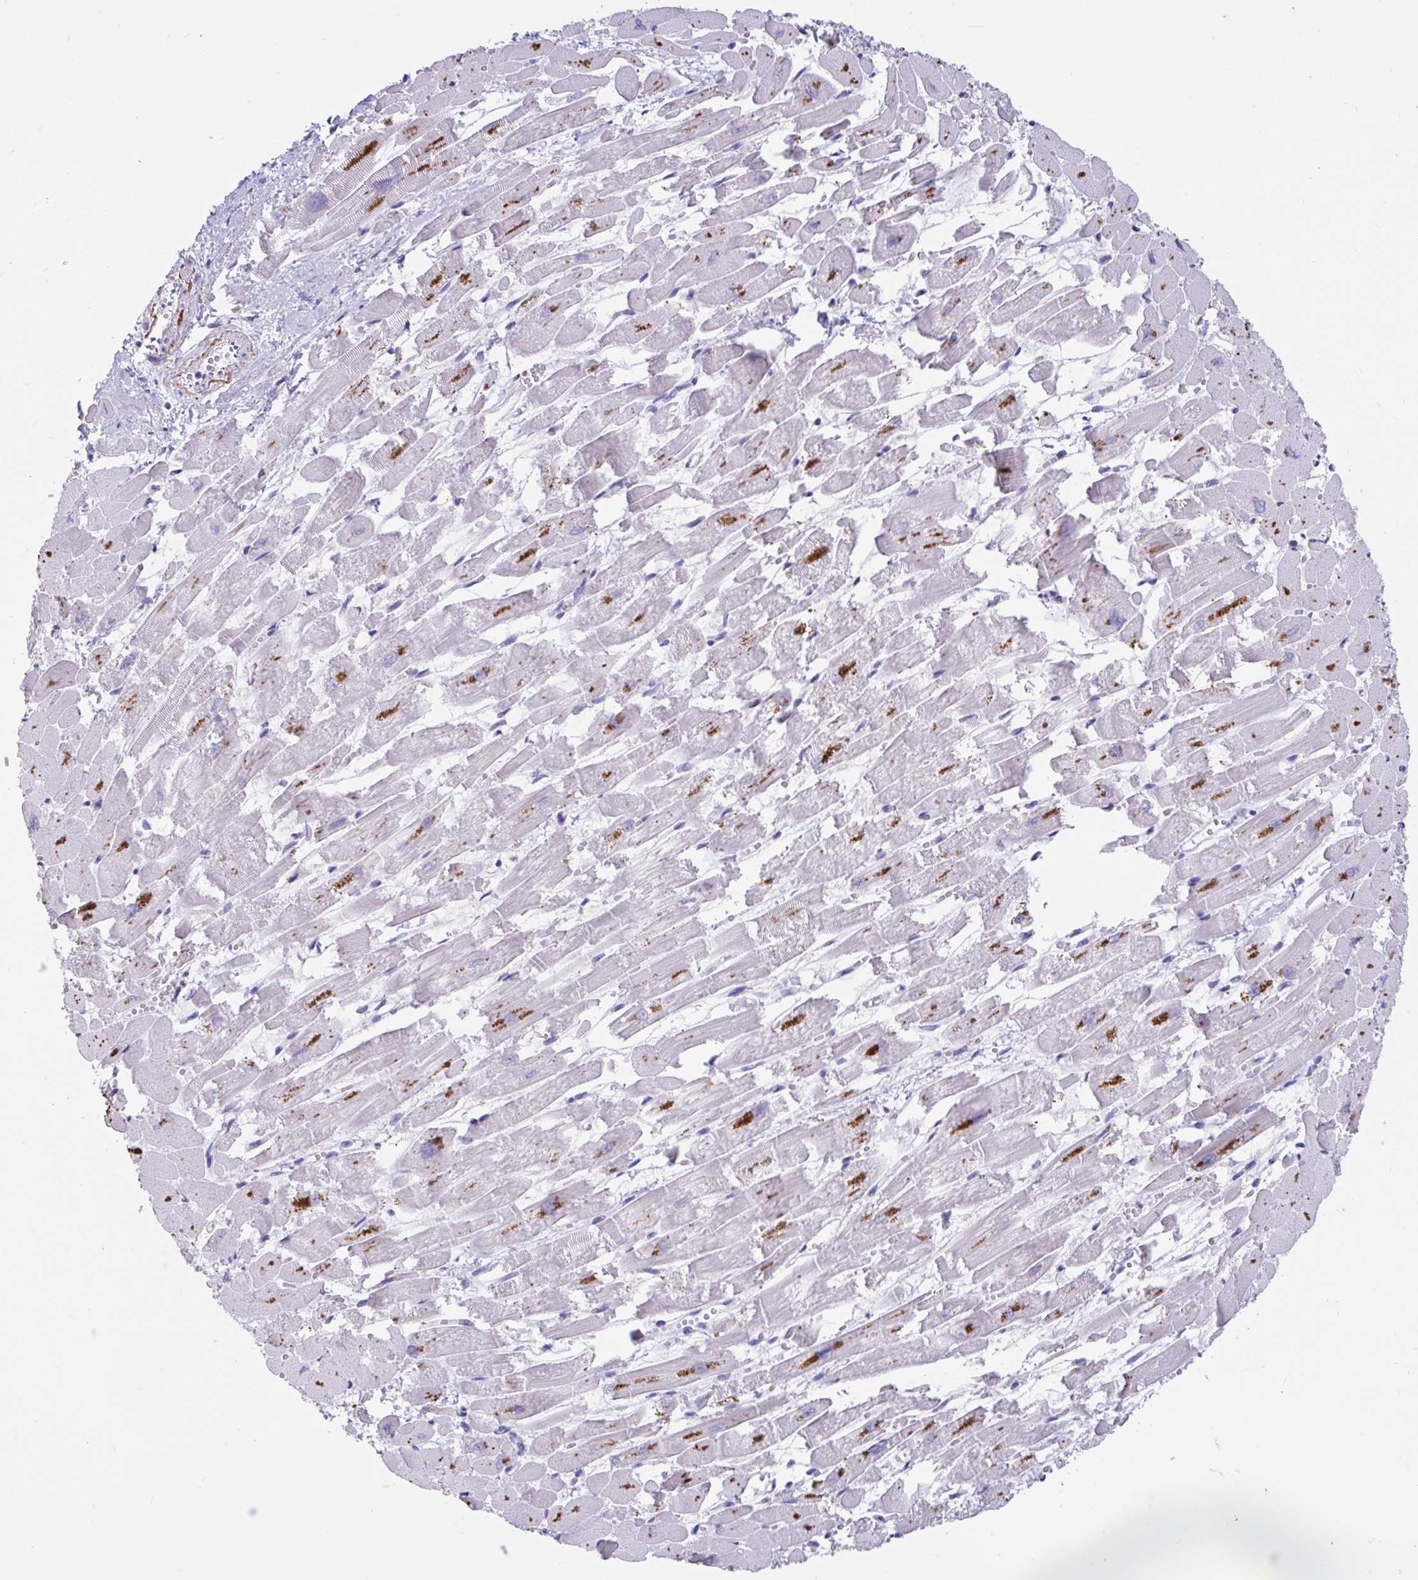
{"staining": {"intensity": "moderate", "quantity": "25%-75%", "location": "cytoplasmic/membranous,nuclear"}, "tissue": "heart muscle", "cell_type": "Cardiomyocytes", "image_type": "normal", "snomed": [{"axis": "morphology", "description": "Normal tissue, NOS"}, {"axis": "topography", "description": "Heart"}], "caption": "The photomicrograph exhibits immunohistochemical staining of unremarkable heart muscle. There is moderate cytoplasmic/membranous,nuclear expression is appreciated in approximately 25%-75% of cardiomyocytes. (IHC, brightfield microscopy, high magnification).", "gene": "DDX39A", "patient": {"sex": "female", "age": 52}}